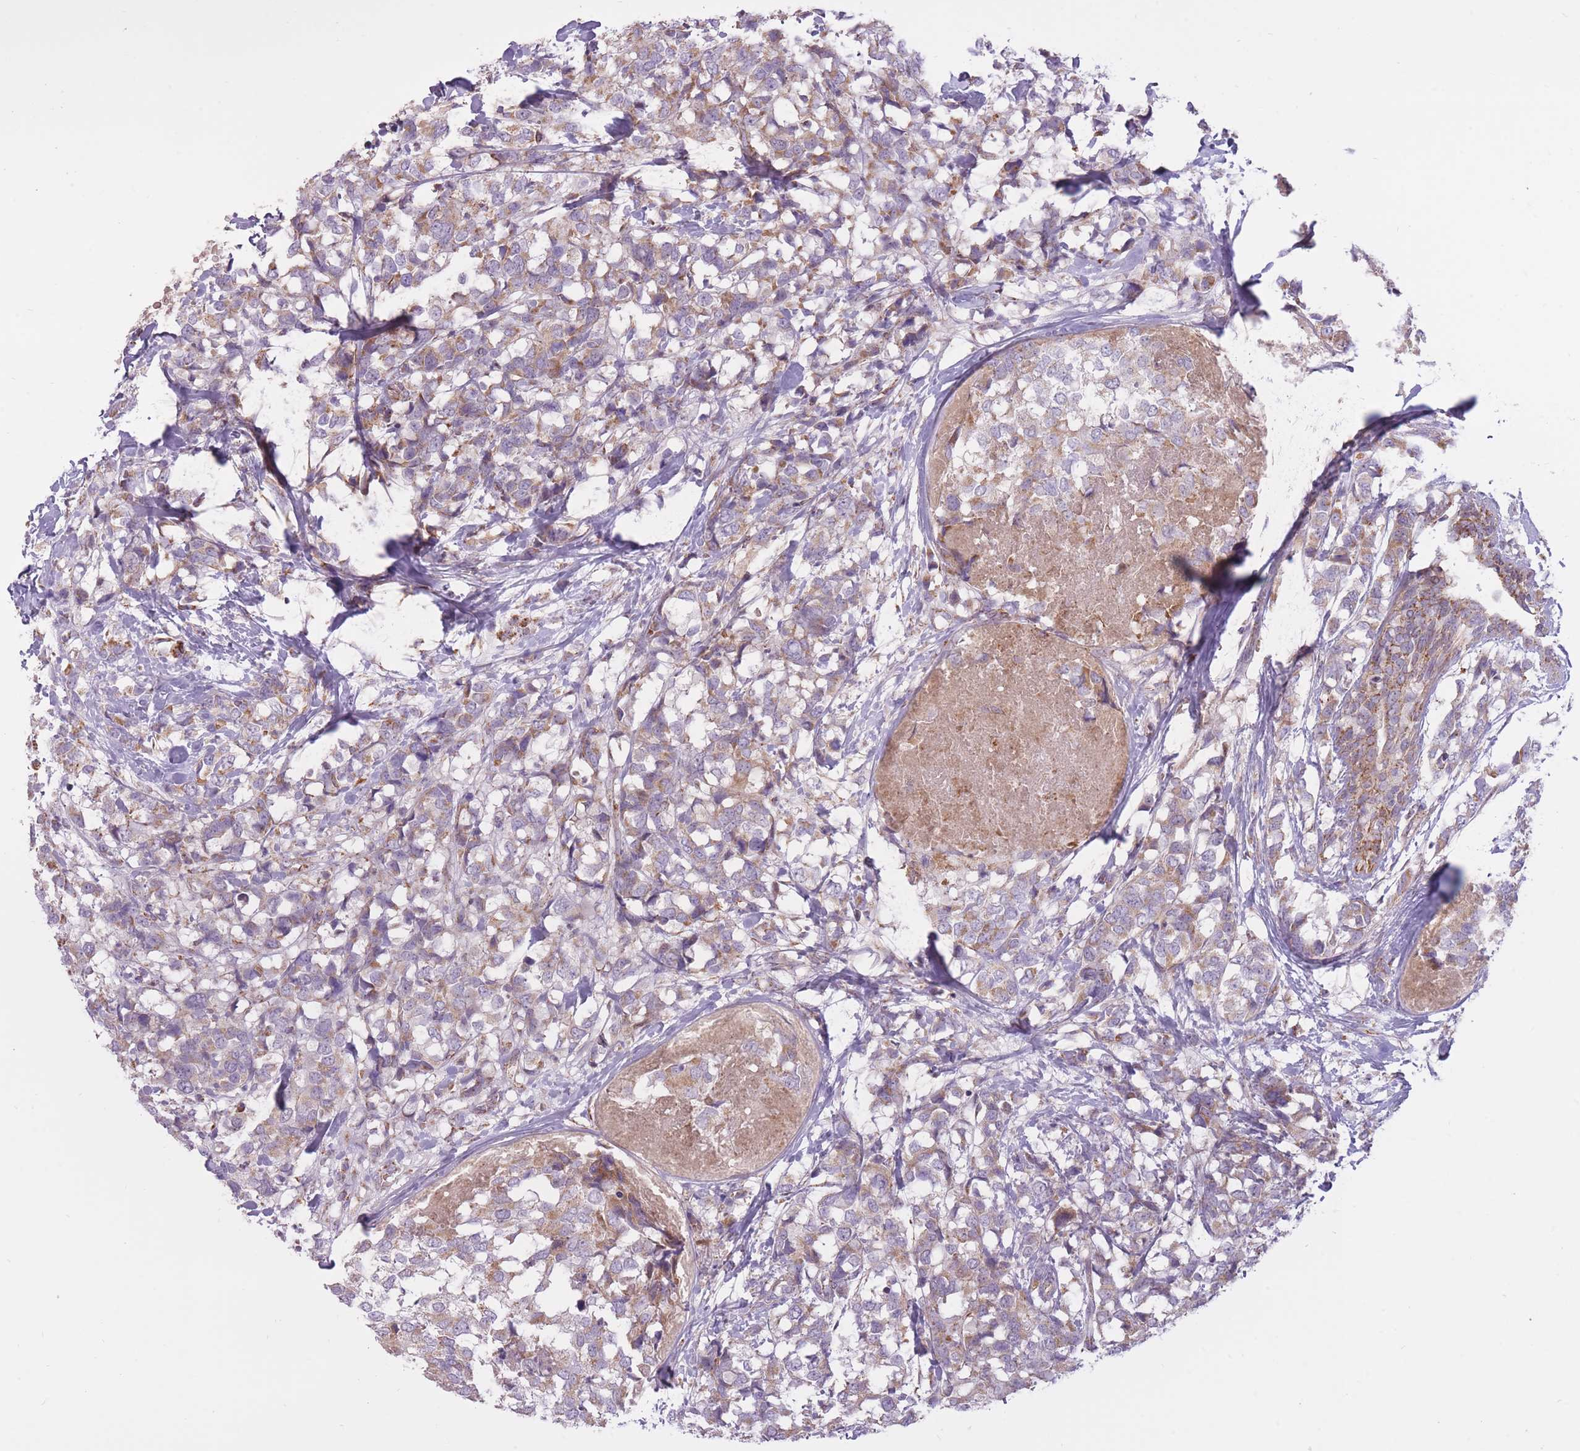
{"staining": {"intensity": "weak", "quantity": "25%-75%", "location": "cytoplasmic/membranous"}, "tissue": "breast cancer", "cell_type": "Tumor cells", "image_type": "cancer", "snomed": [{"axis": "morphology", "description": "Lobular carcinoma"}, {"axis": "topography", "description": "Breast"}], "caption": "Immunohistochemical staining of human lobular carcinoma (breast) exhibits low levels of weak cytoplasmic/membranous protein positivity in about 25%-75% of tumor cells.", "gene": "LIN7C", "patient": {"sex": "female", "age": 59}}